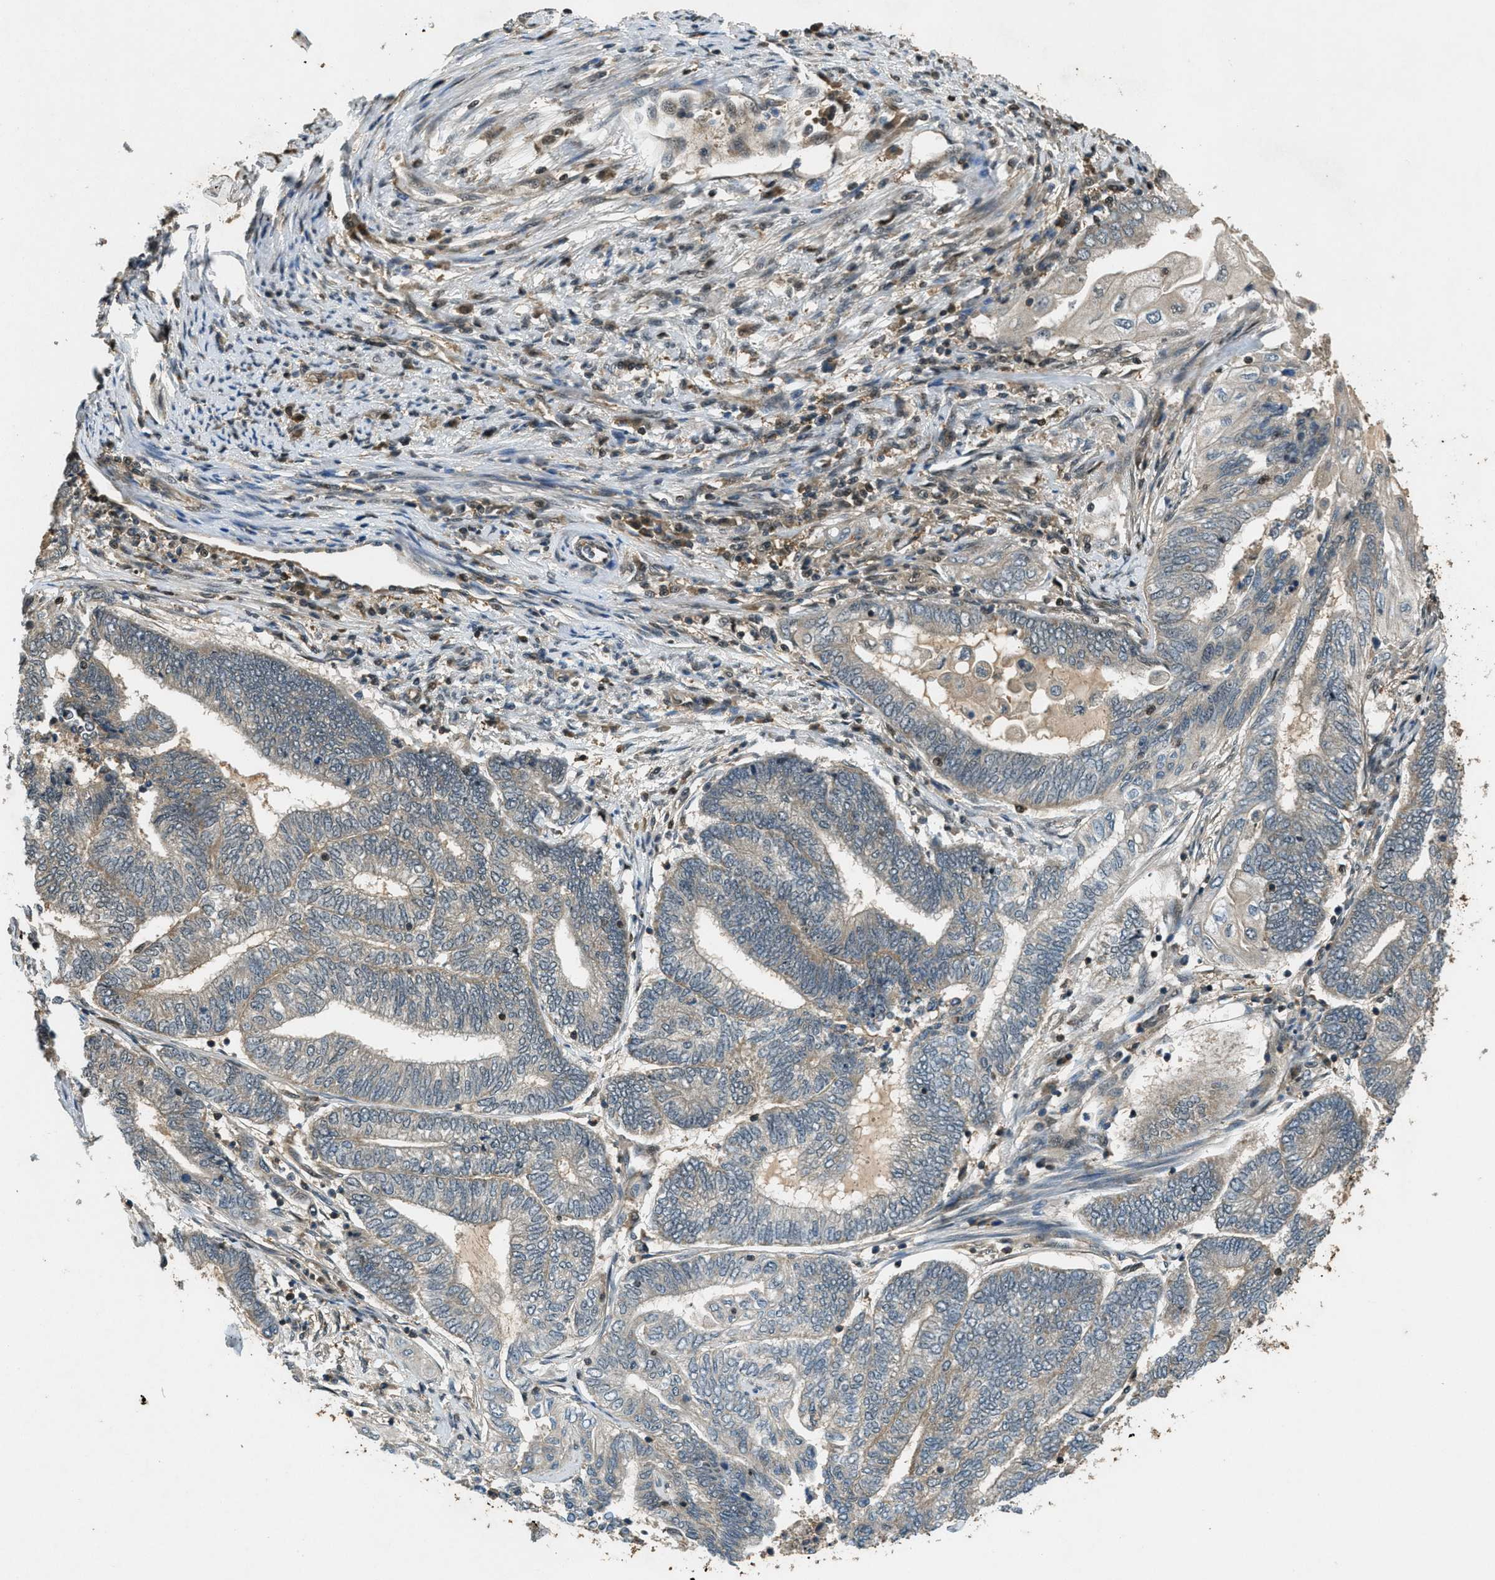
{"staining": {"intensity": "weak", "quantity": "<25%", "location": "cytoplasmic/membranous"}, "tissue": "endometrial cancer", "cell_type": "Tumor cells", "image_type": "cancer", "snomed": [{"axis": "morphology", "description": "Adenocarcinoma, NOS"}, {"axis": "topography", "description": "Uterus"}, {"axis": "topography", "description": "Endometrium"}], "caption": "This is an immunohistochemistry (IHC) micrograph of human endometrial cancer (adenocarcinoma). There is no positivity in tumor cells.", "gene": "DUSP6", "patient": {"sex": "female", "age": 70}}